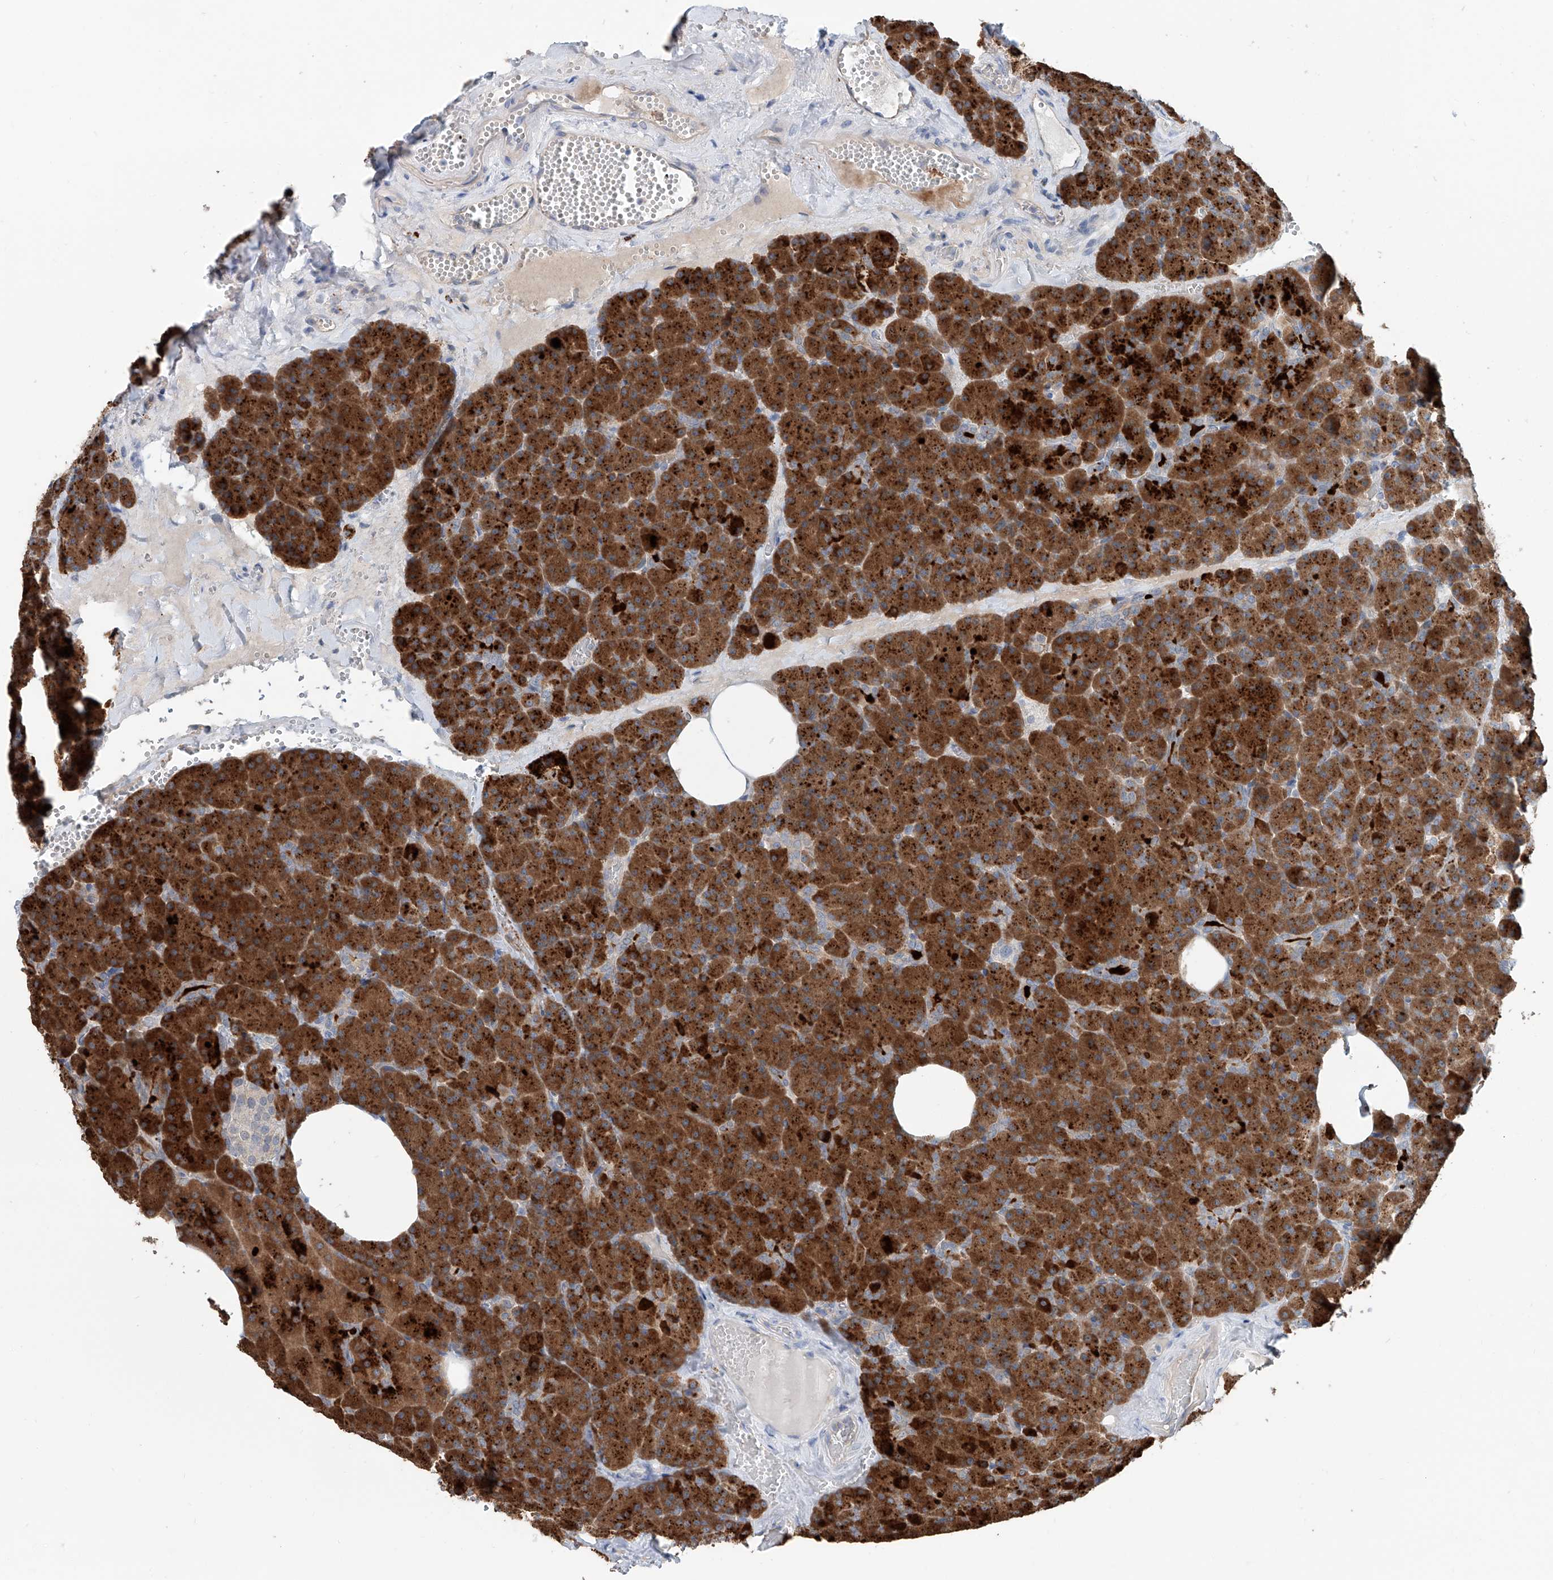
{"staining": {"intensity": "strong", "quantity": ">75%", "location": "cytoplasmic/membranous"}, "tissue": "pancreas", "cell_type": "Exocrine glandular cells", "image_type": "normal", "snomed": [{"axis": "morphology", "description": "Normal tissue, NOS"}, {"axis": "morphology", "description": "Carcinoid, malignant, NOS"}, {"axis": "topography", "description": "Pancreas"}], "caption": "Pancreas stained with a brown dye demonstrates strong cytoplasmic/membranous positive expression in approximately >75% of exocrine glandular cells.", "gene": "KCNK10", "patient": {"sex": "female", "age": 35}}